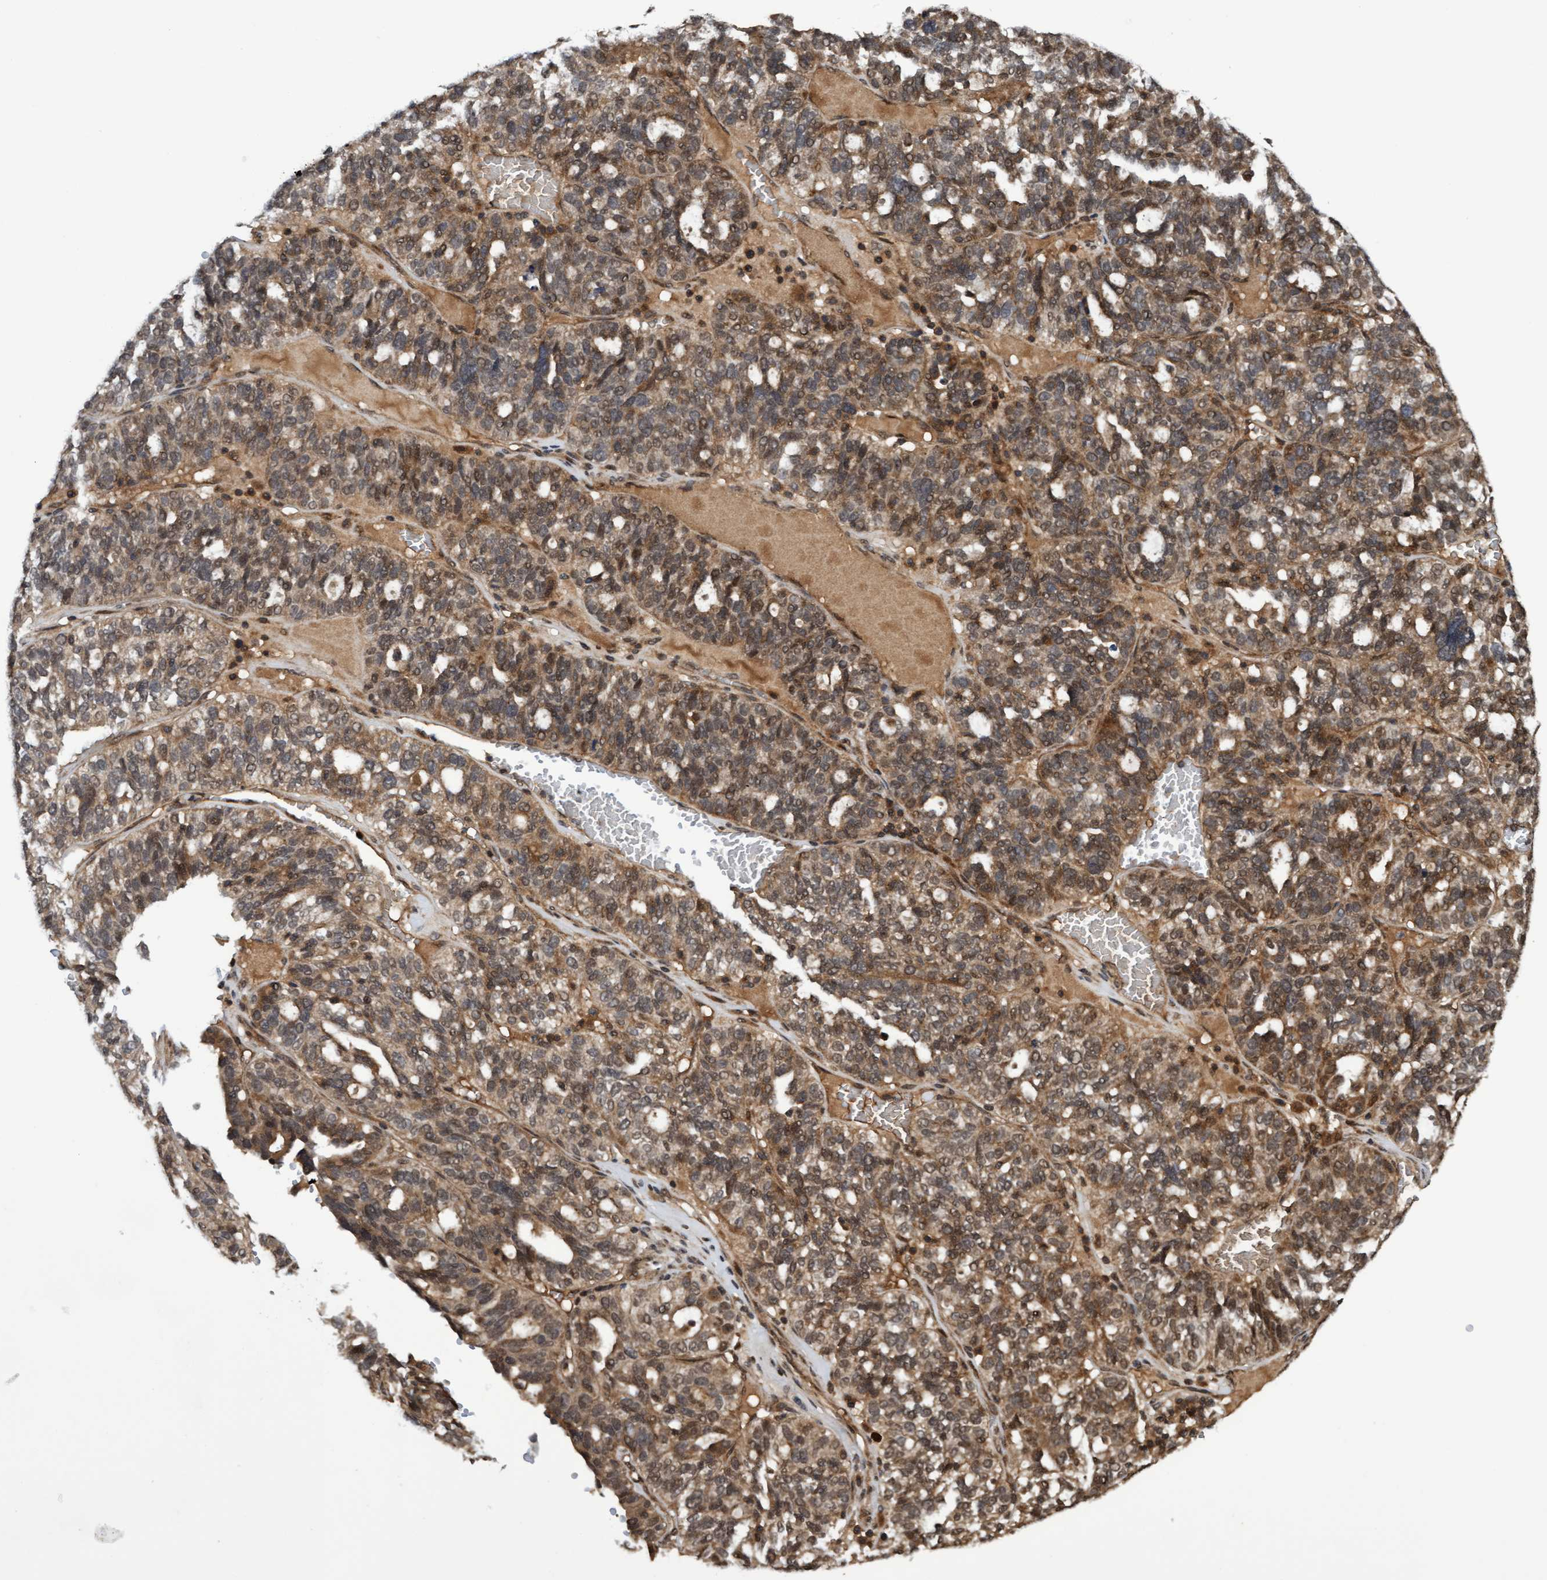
{"staining": {"intensity": "moderate", "quantity": ">75%", "location": "cytoplasmic/membranous,nuclear"}, "tissue": "ovarian cancer", "cell_type": "Tumor cells", "image_type": "cancer", "snomed": [{"axis": "morphology", "description": "Cystadenocarcinoma, serous, NOS"}, {"axis": "topography", "description": "Ovary"}], "caption": "Immunohistochemistry histopathology image of neoplastic tissue: ovarian cancer (serous cystadenocarcinoma) stained using immunohistochemistry (IHC) demonstrates medium levels of moderate protein expression localized specifically in the cytoplasmic/membranous and nuclear of tumor cells, appearing as a cytoplasmic/membranous and nuclear brown color.", "gene": "WASF1", "patient": {"sex": "female", "age": 59}}